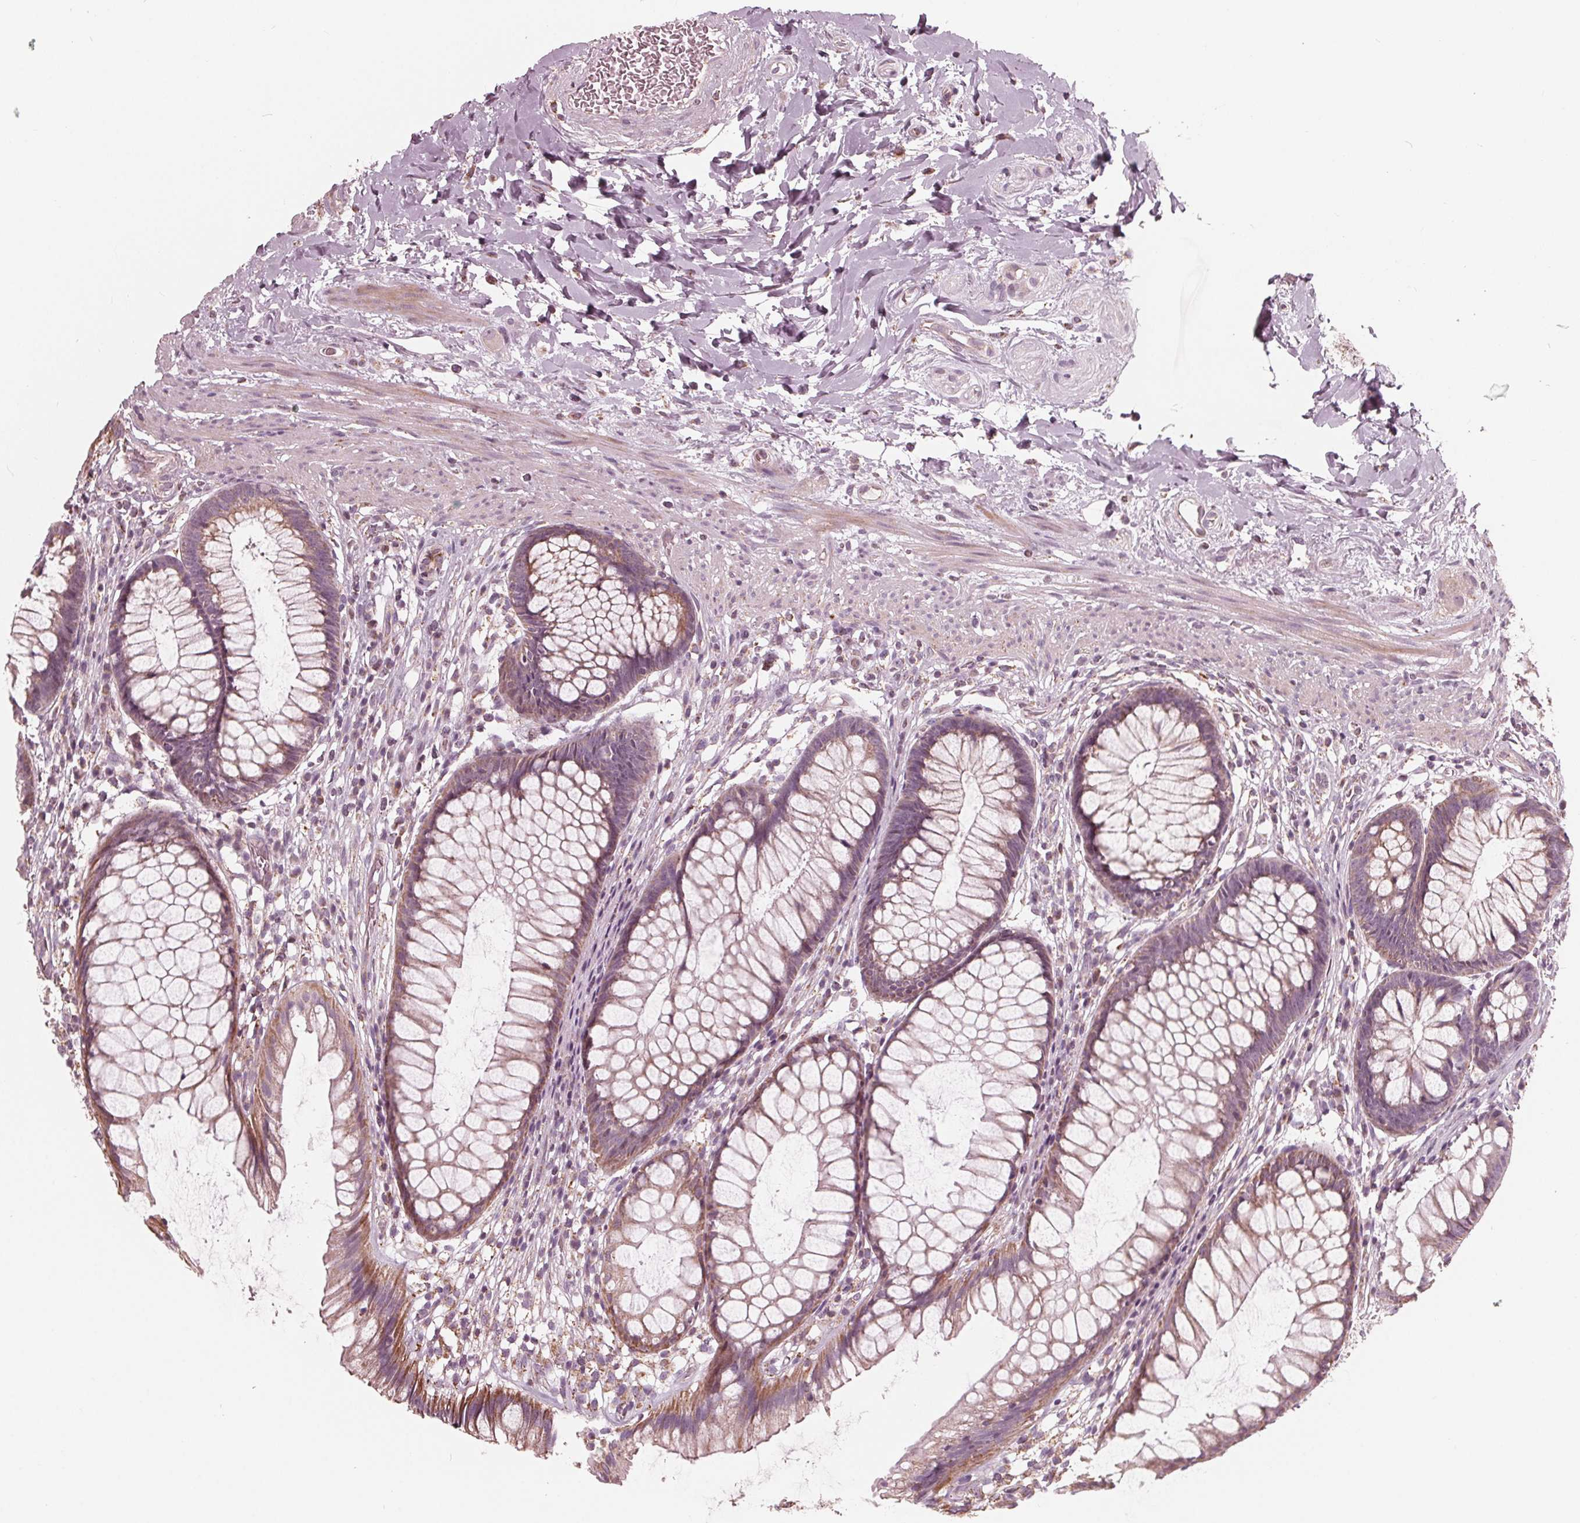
{"staining": {"intensity": "moderate", "quantity": "25%-75%", "location": "cytoplasmic/membranous"}, "tissue": "rectum", "cell_type": "Glandular cells", "image_type": "normal", "snomed": [{"axis": "morphology", "description": "Normal tissue, NOS"}, {"axis": "topography", "description": "Smooth muscle"}, {"axis": "topography", "description": "Rectum"}], "caption": "Protein staining by immunohistochemistry shows moderate cytoplasmic/membranous positivity in approximately 25%-75% of glandular cells in unremarkable rectum.", "gene": "DCAF4L2", "patient": {"sex": "male", "age": 53}}